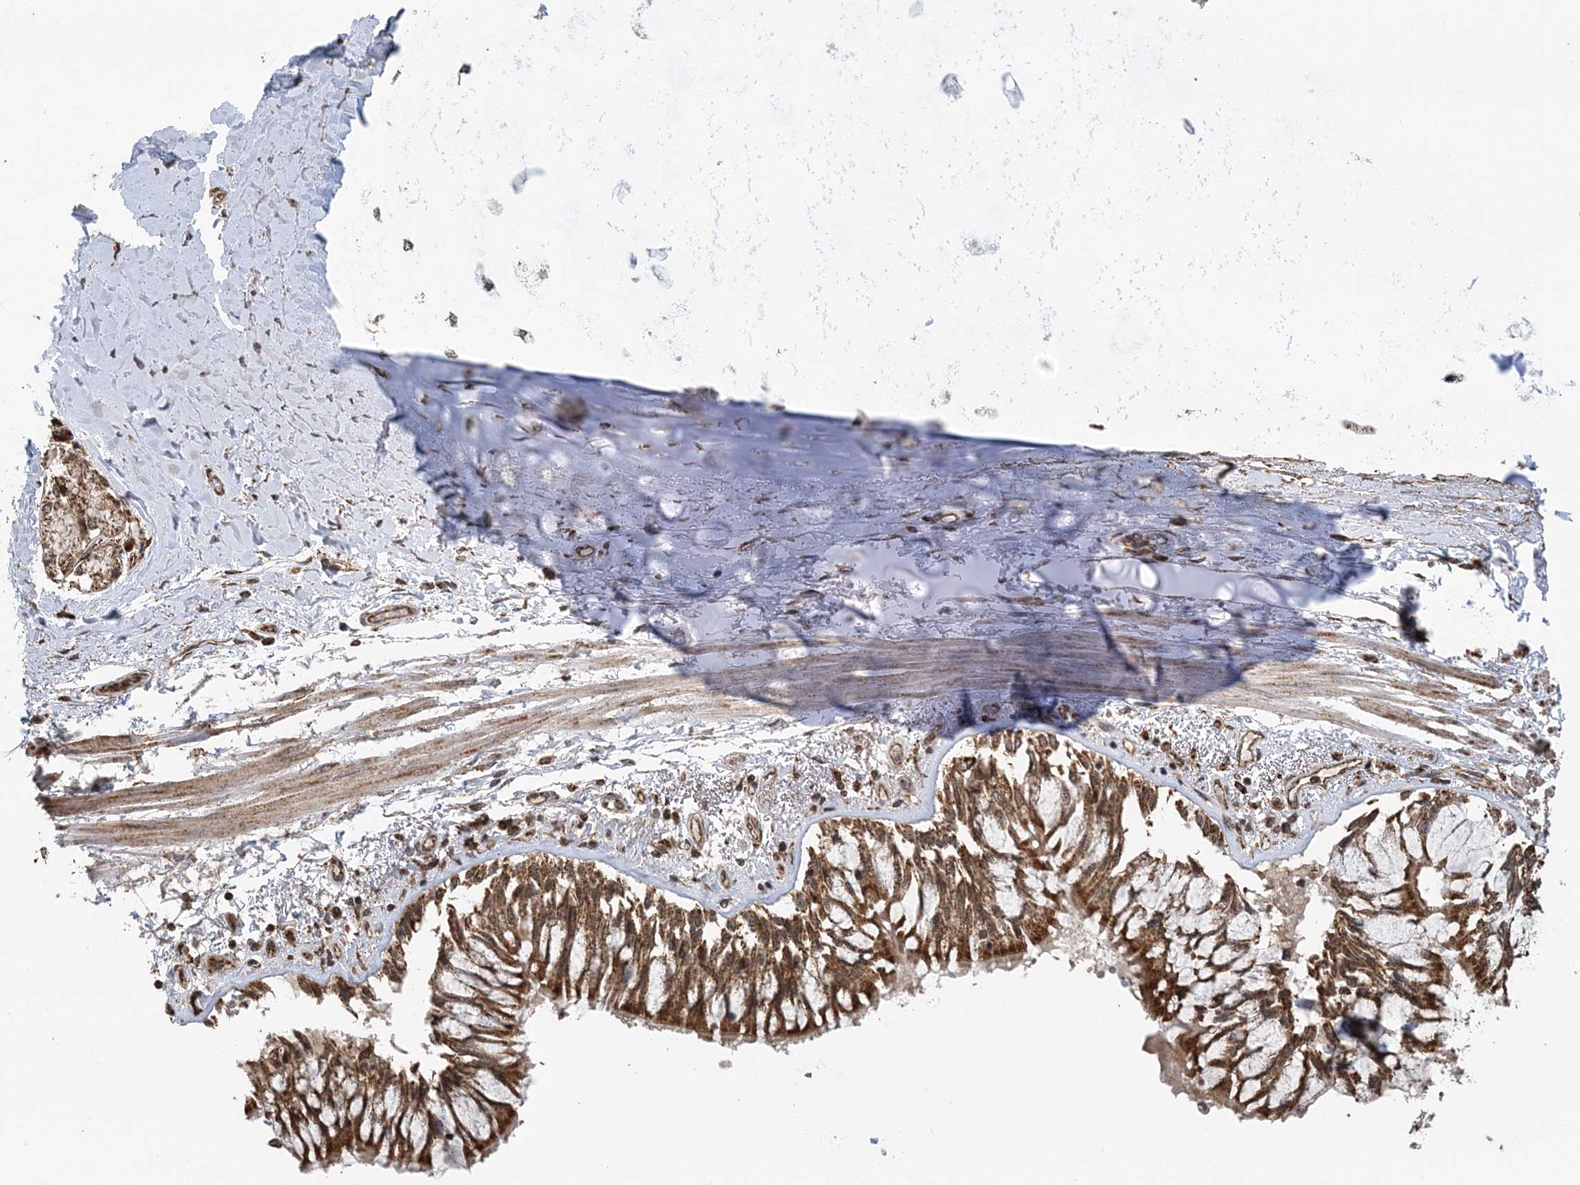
{"staining": {"intensity": "moderate", "quantity": "25%-75%", "location": "cytoplasmic/membranous"}, "tissue": "adipose tissue", "cell_type": "Adipocytes", "image_type": "normal", "snomed": [{"axis": "morphology", "description": "Normal tissue, NOS"}, {"axis": "topography", "description": "Cartilage tissue"}, {"axis": "topography", "description": "Bronchus"}, {"axis": "topography", "description": "Lung"}, {"axis": "topography", "description": "Peripheral nerve tissue"}], "caption": "Immunohistochemistry (IHC) (DAB) staining of benign human adipose tissue reveals moderate cytoplasmic/membranous protein positivity in about 25%-75% of adipocytes.", "gene": "PCBP1", "patient": {"sex": "female", "age": 49}}